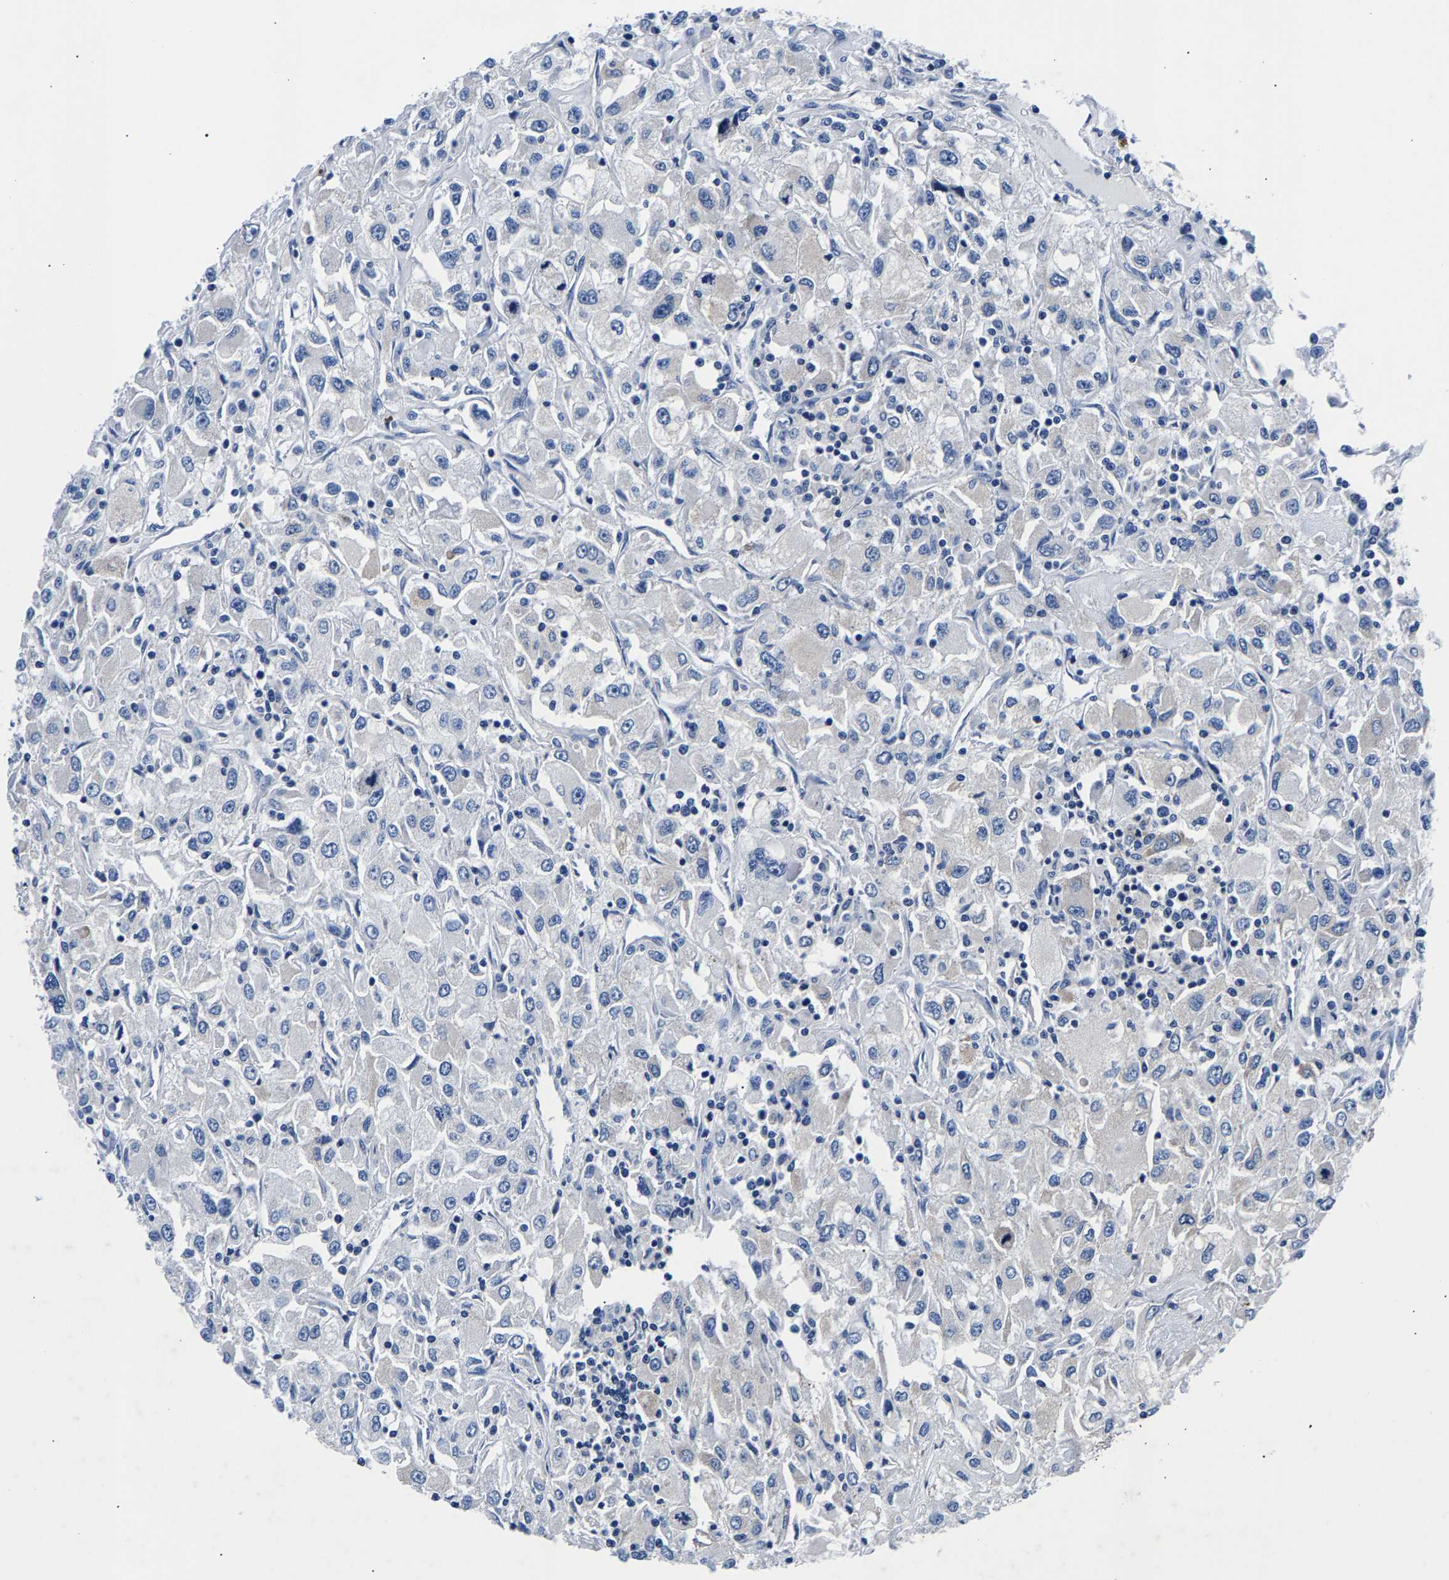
{"staining": {"intensity": "negative", "quantity": "none", "location": "none"}, "tissue": "renal cancer", "cell_type": "Tumor cells", "image_type": "cancer", "snomed": [{"axis": "morphology", "description": "Adenocarcinoma, NOS"}, {"axis": "topography", "description": "Kidney"}], "caption": "High magnification brightfield microscopy of renal adenocarcinoma stained with DAB (brown) and counterstained with hematoxylin (blue): tumor cells show no significant staining. (DAB (3,3'-diaminobenzidine) IHC, high magnification).", "gene": "PHF24", "patient": {"sex": "female", "age": 52}}